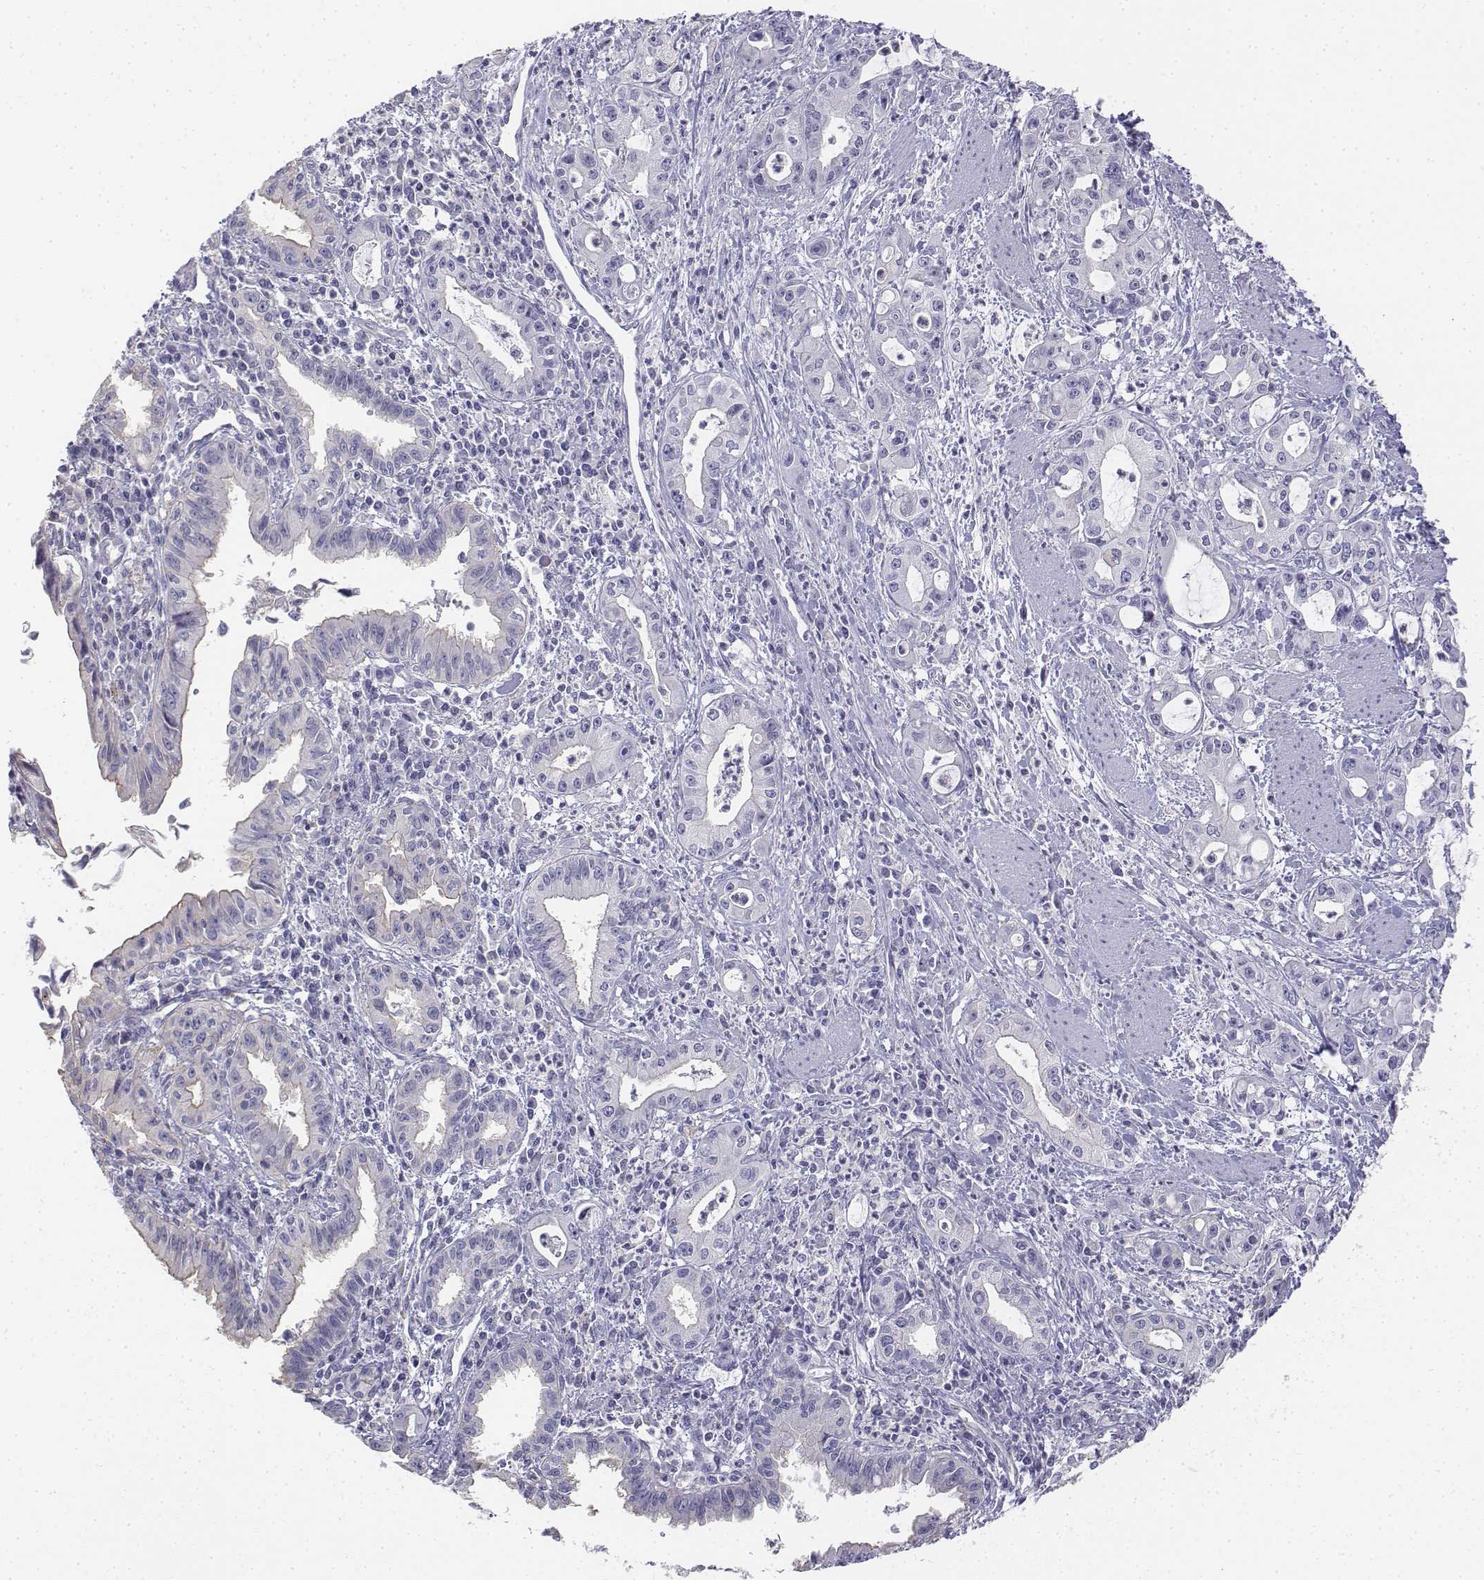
{"staining": {"intensity": "negative", "quantity": "none", "location": "none"}, "tissue": "pancreatic cancer", "cell_type": "Tumor cells", "image_type": "cancer", "snomed": [{"axis": "morphology", "description": "Adenocarcinoma, NOS"}, {"axis": "topography", "description": "Pancreas"}], "caption": "Protein analysis of adenocarcinoma (pancreatic) shows no significant expression in tumor cells.", "gene": "LGSN", "patient": {"sex": "male", "age": 72}}